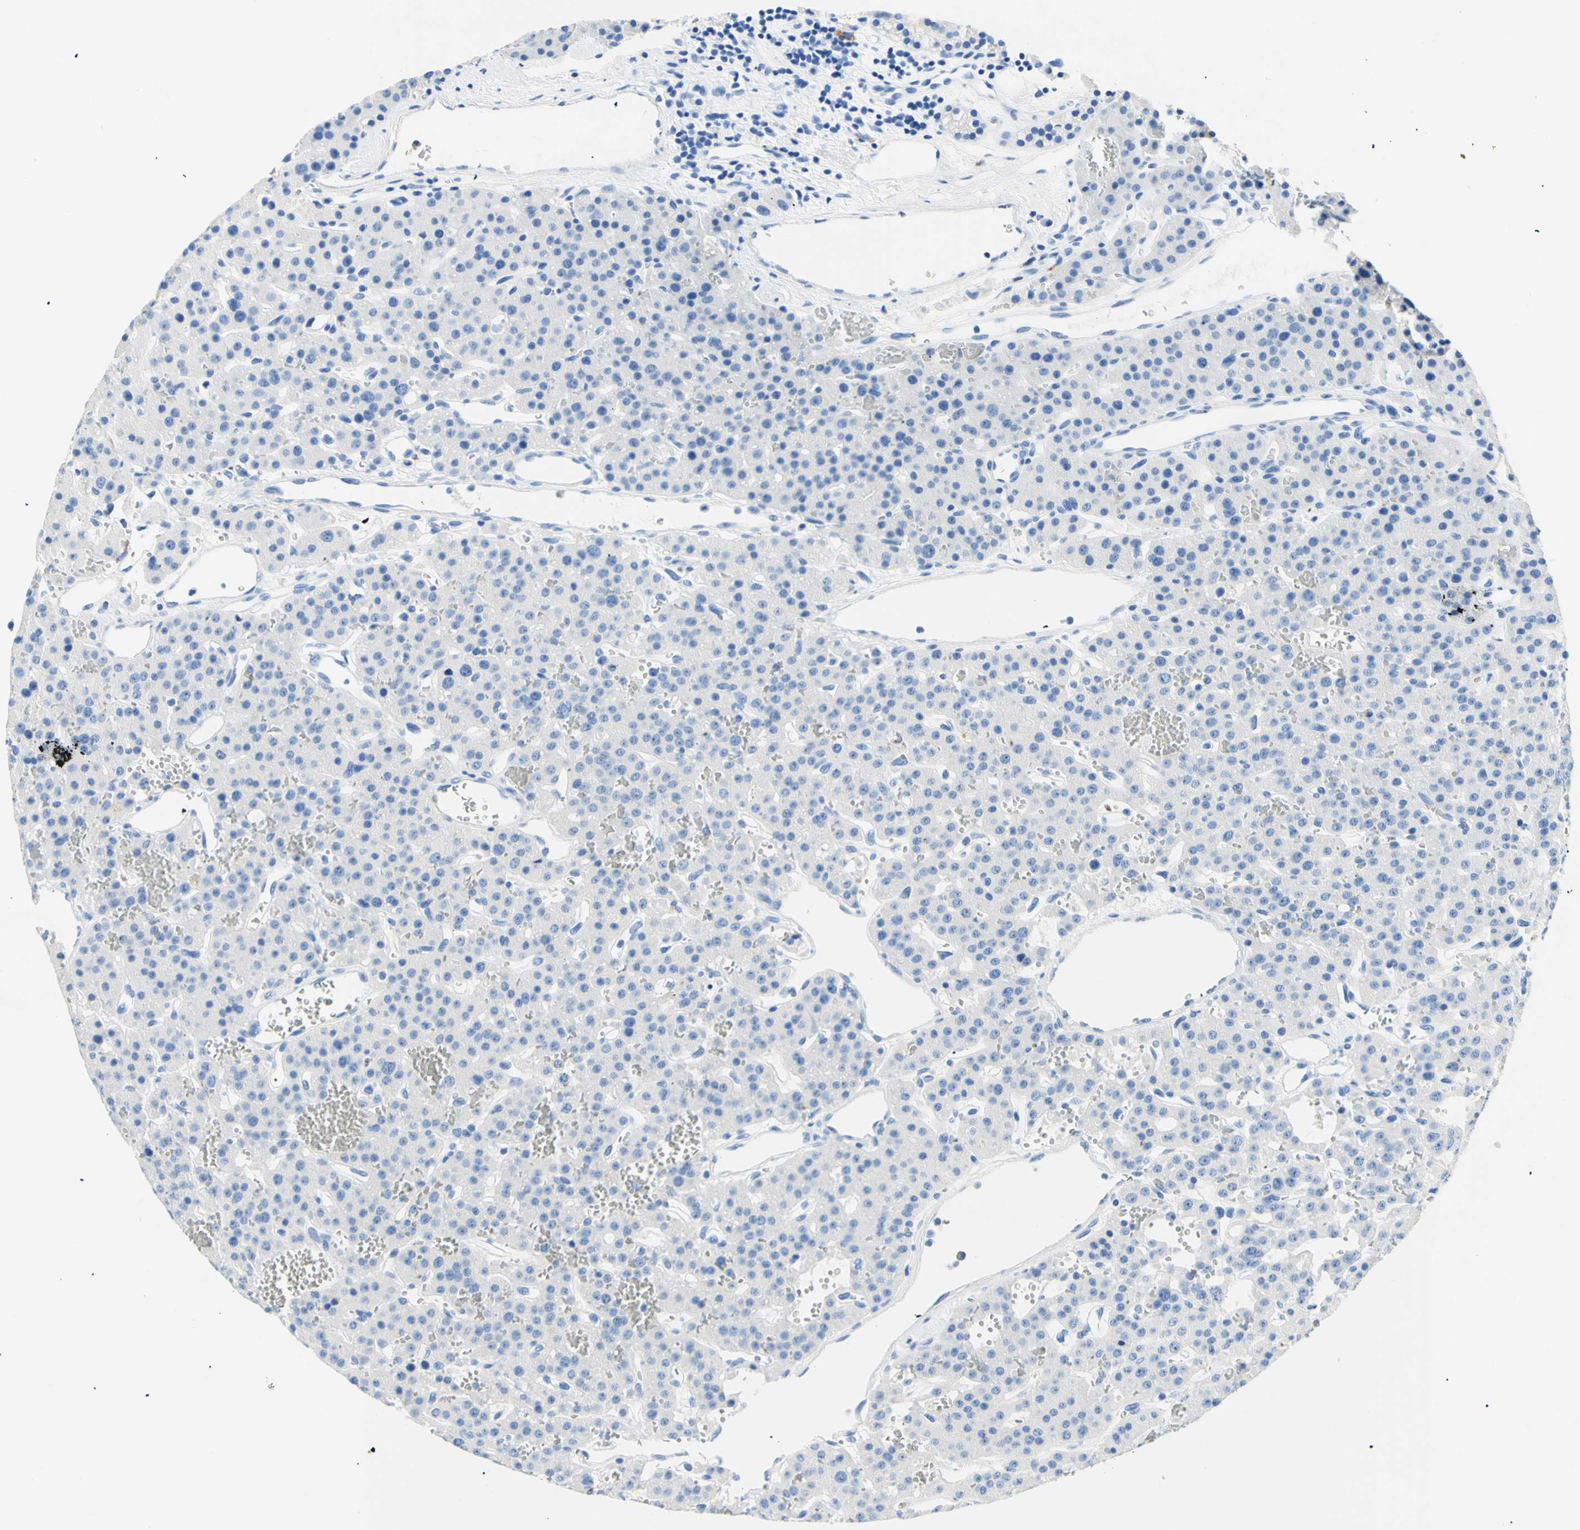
{"staining": {"intensity": "negative", "quantity": "none", "location": "none"}, "tissue": "parathyroid gland", "cell_type": "Glandular cells", "image_type": "normal", "snomed": [{"axis": "morphology", "description": "Normal tissue, NOS"}, {"axis": "morphology", "description": "Adenoma, NOS"}, {"axis": "topography", "description": "Parathyroid gland"}], "caption": "High magnification brightfield microscopy of normal parathyroid gland stained with DAB (brown) and counterstained with hematoxylin (blue): glandular cells show no significant expression. The staining is performed using DAB brown chromogen with nuclei counter-stained in using hematoxylin.", "gene": "MYH2", "patient": {"sex": "female", "age": 81}}